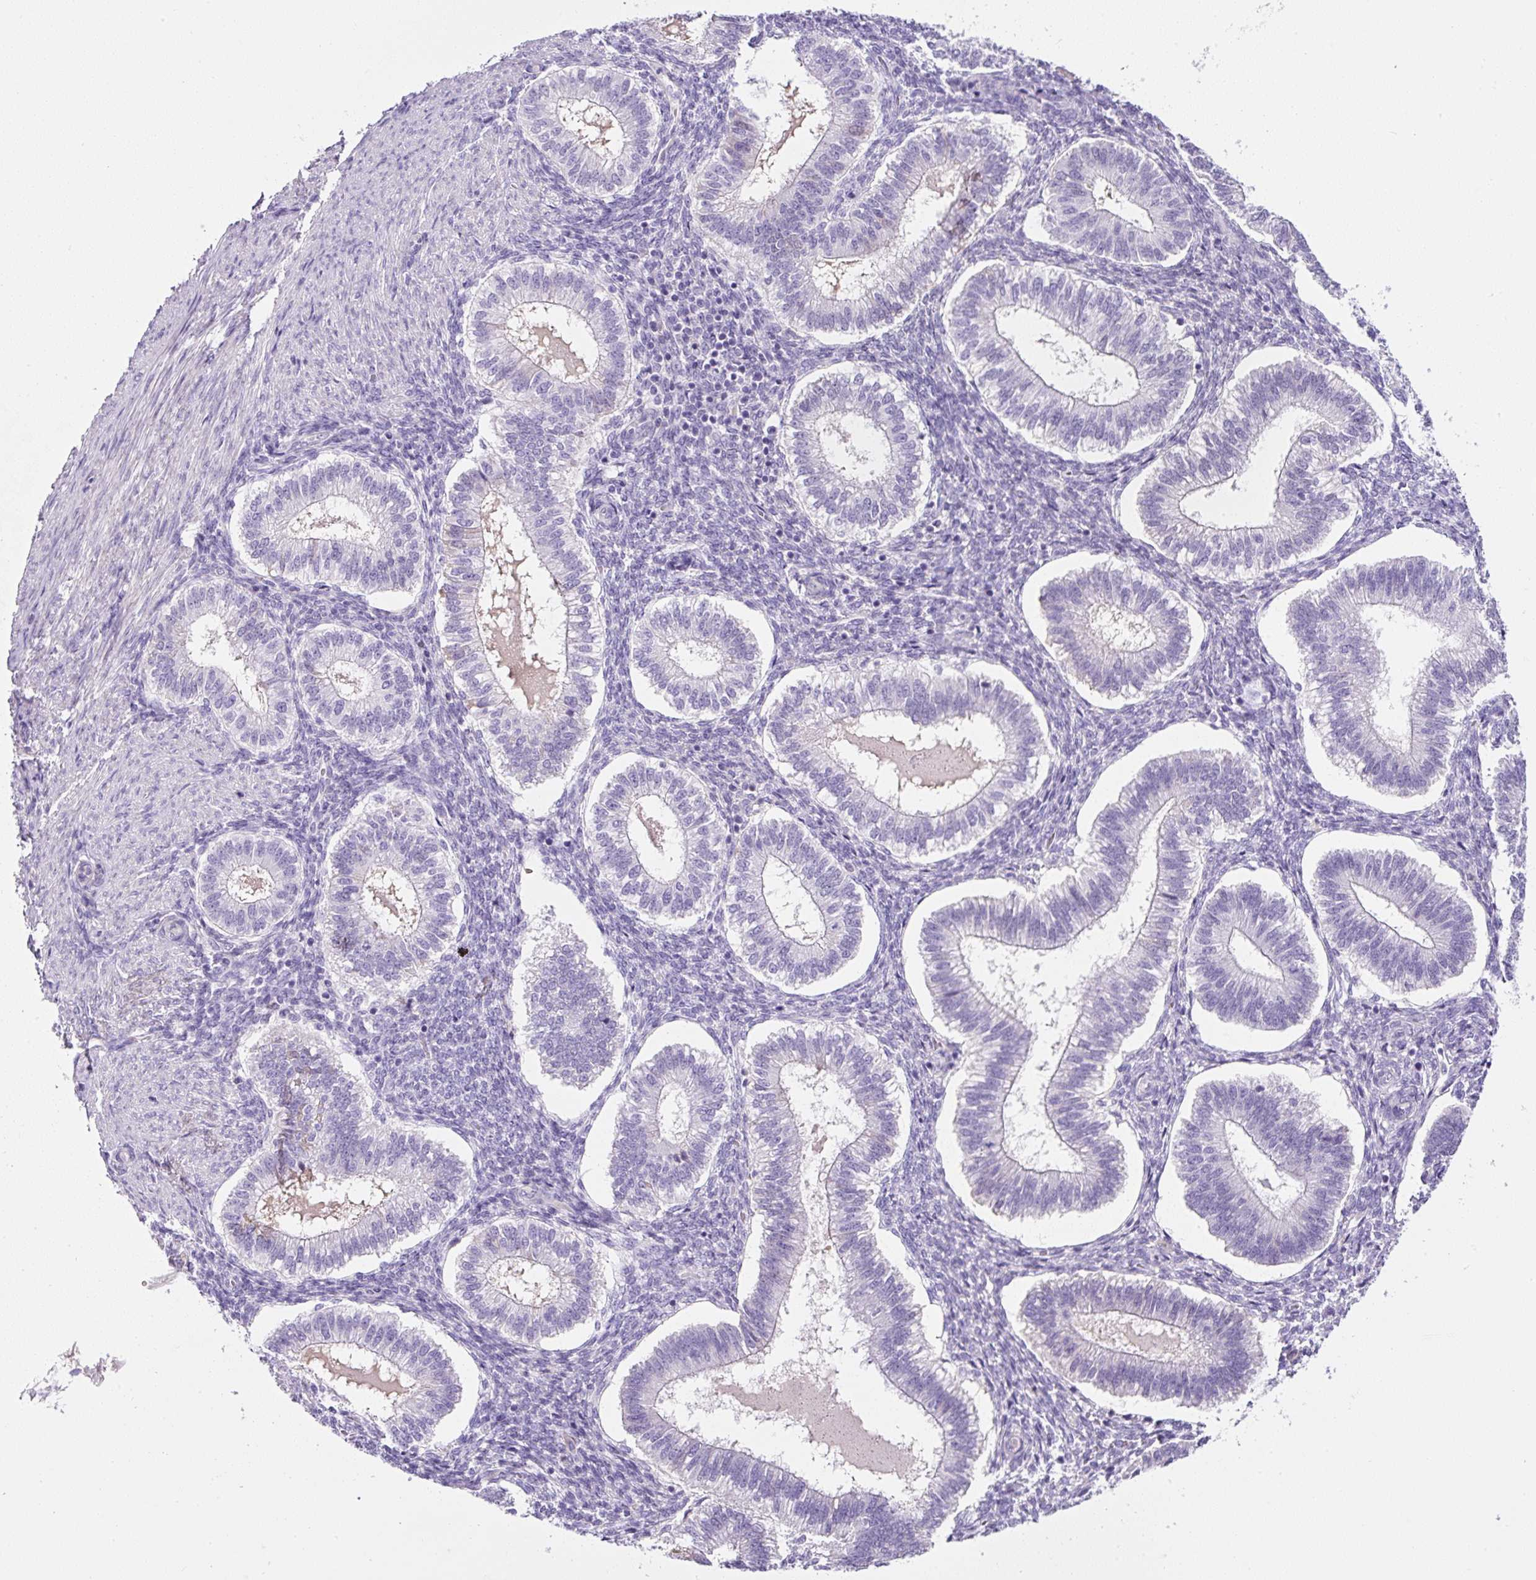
{"staining": {"intensity": "negative", "quantity": "none", "location": "none"}, "tissue": "endometrium", "cell_type": "Cells in endometrial stroma", "image_type": "normal", "snomed": [{"axis": "morphology", "description": "Normal tissue, NOS"}, {"axis": "topography", "description": "Endometrium"}], "caption": "Cells in endometrial stroma are negative for brown protein staining in benign endometrium.", "gene": "OR14A2", "patient": {"sex": "female", "age": 25}}